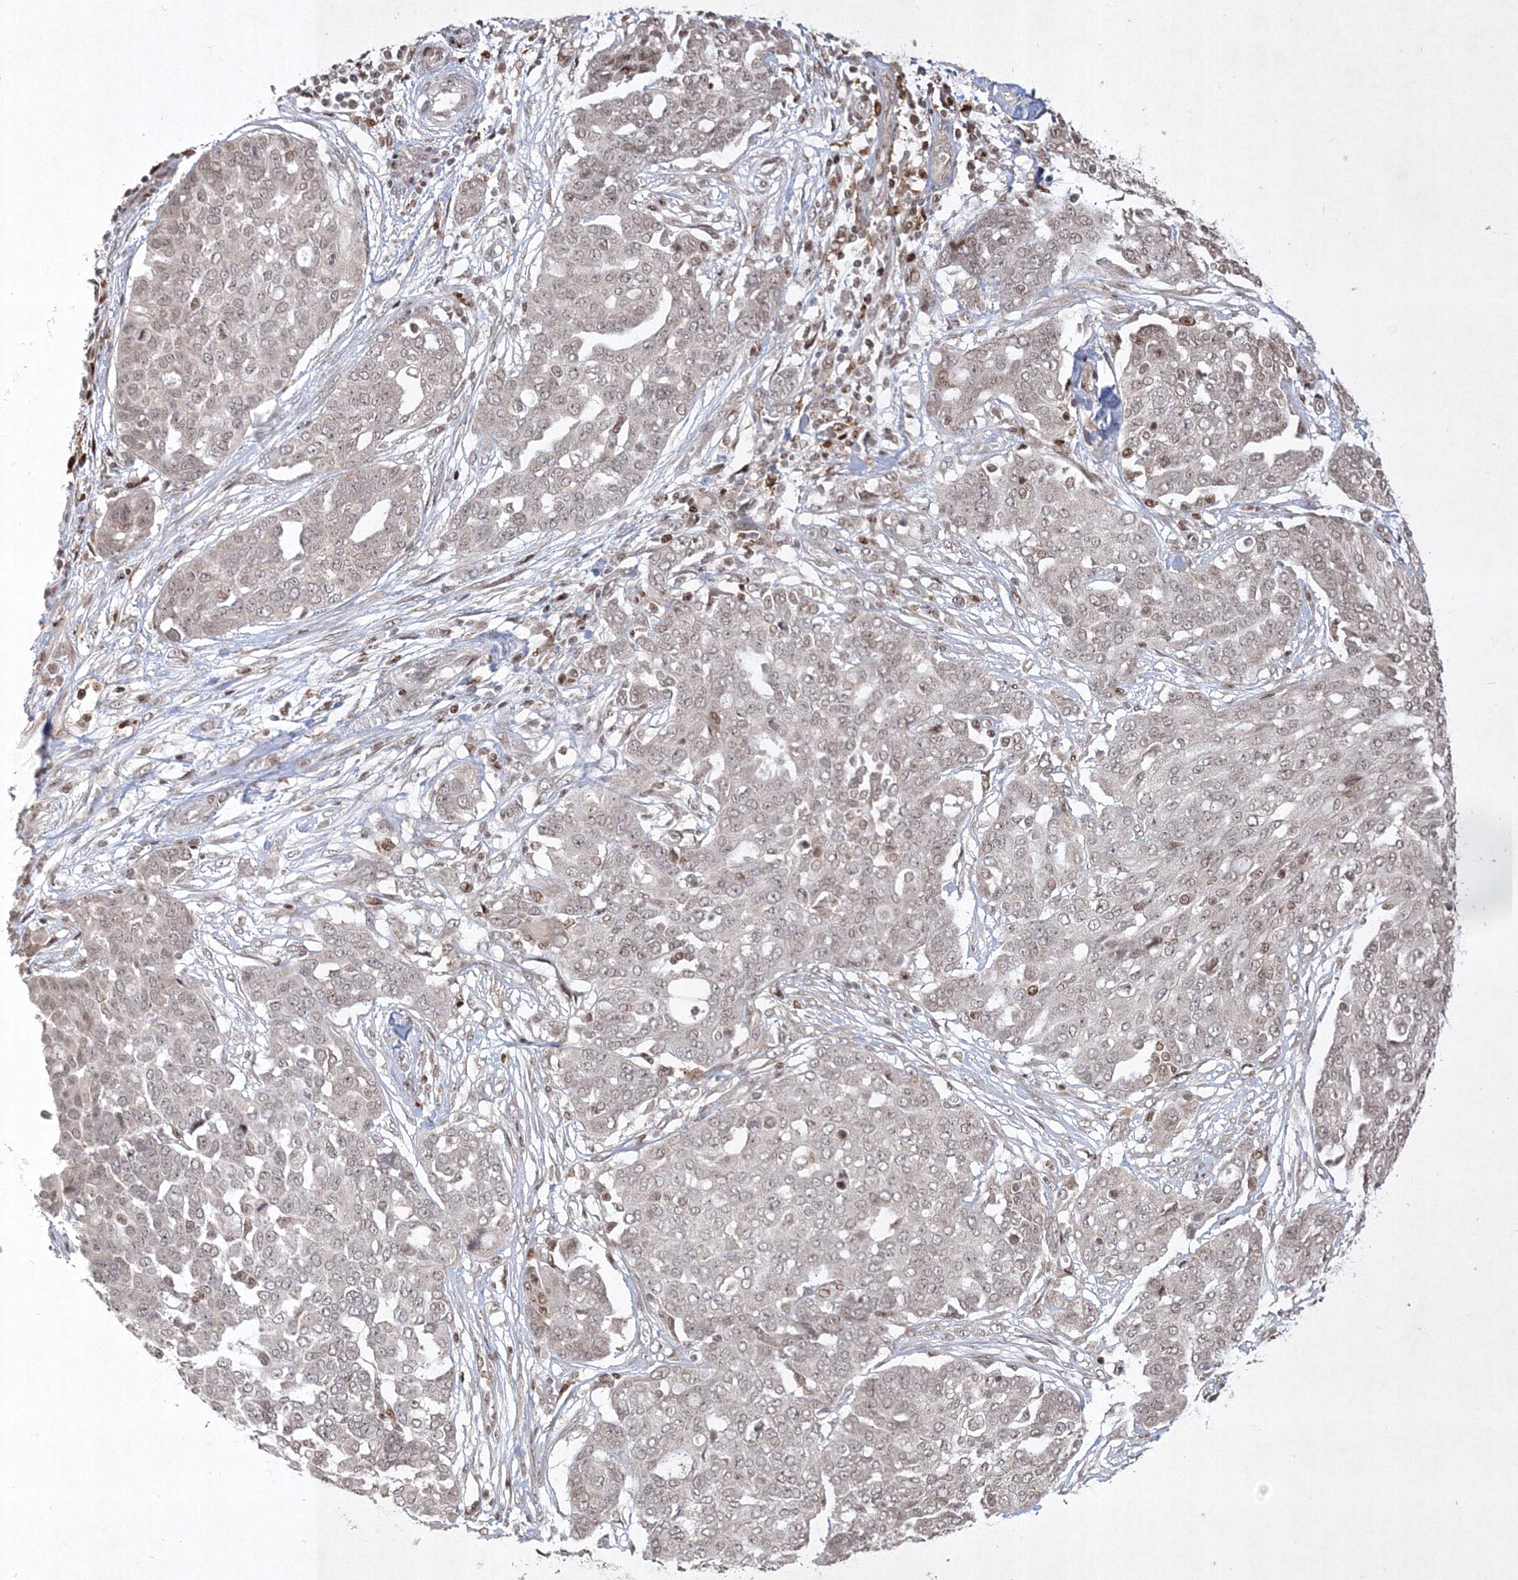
{"staining": {"intensity": "weak", "quantity": "25%-75%", "location": "nuclear"}, "tissue": "ovarian cancer", "cell_type": "Tumor cells", "image_type": "cancer", "snomed": [{"axis": "morphology", "description": "Cystadenocarcinoma, serous, NOS"}, {"axis": "topography", "description": "Soft tissue"}, {"axis": "topography", "description": "Ovary"}], "caption": "Approximately 25%-75% of tumor cells in human ovarian cancer exhibit weak nuclear protein expression as visualized by brown immunohistochemical staining.", "gene": "TAB1", "patient": {"sex": "female", "age": 57}}